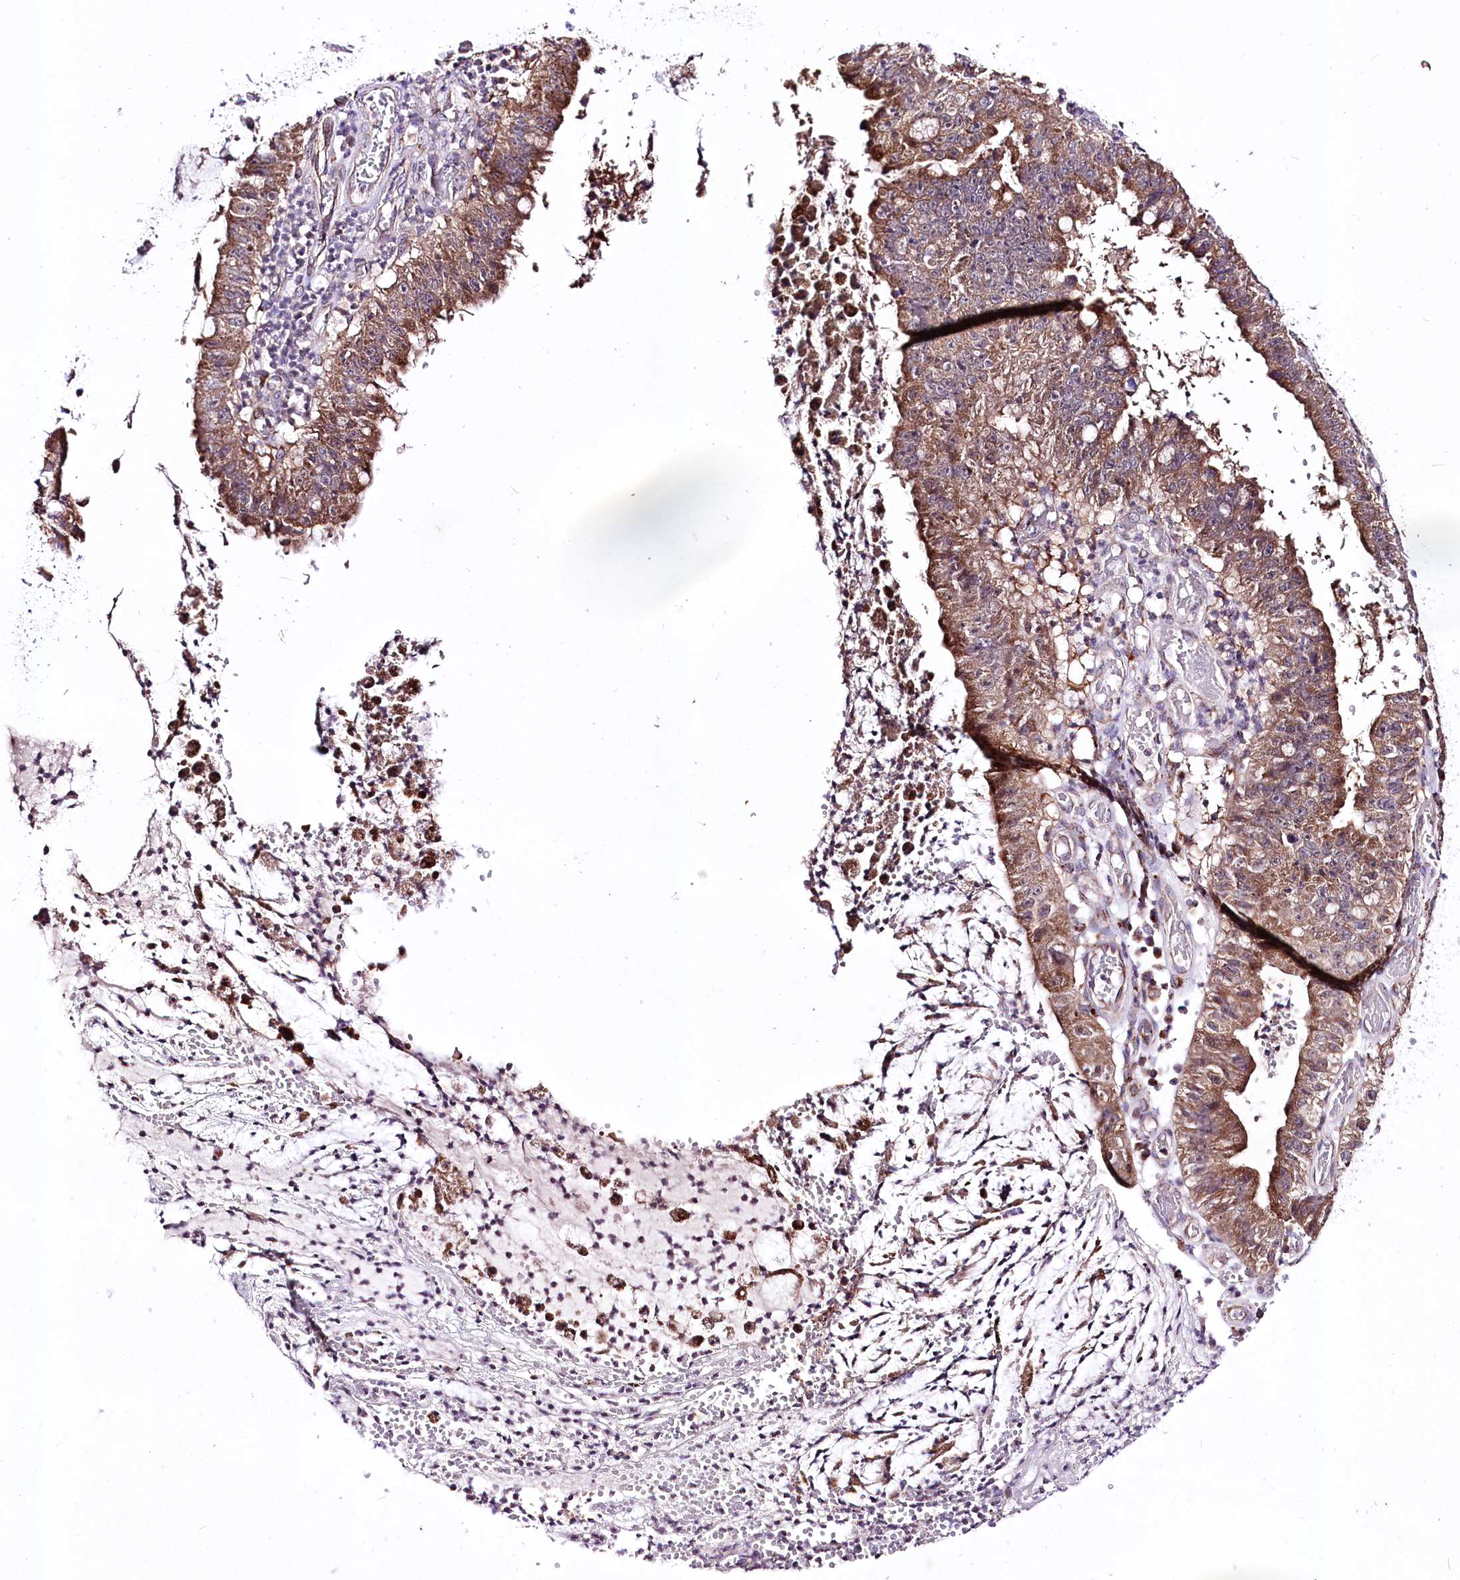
{"staining": {"intensity": "moderate", "quantity": ">75%", "location": "cytoplasmic/membranous"}, "tissue": "stomach cancer", "cell_type": "Tumor cells", "image_type": "cancer", "snomed": [{"axis": "morphology", "description": "Adenocarcinoma, NOS"}, {"axis": "topography", "description": "Stomach"}], "caption": "High-power microscopy captured an immunohistochemistry (IHC) image of adenocarcinoma (stomach), revealing moderate cytoplasmic/membranous expression in about >75% of tumor cells.", "gene": "ATE1", "patient": {"sex": "male", "age": 59}}